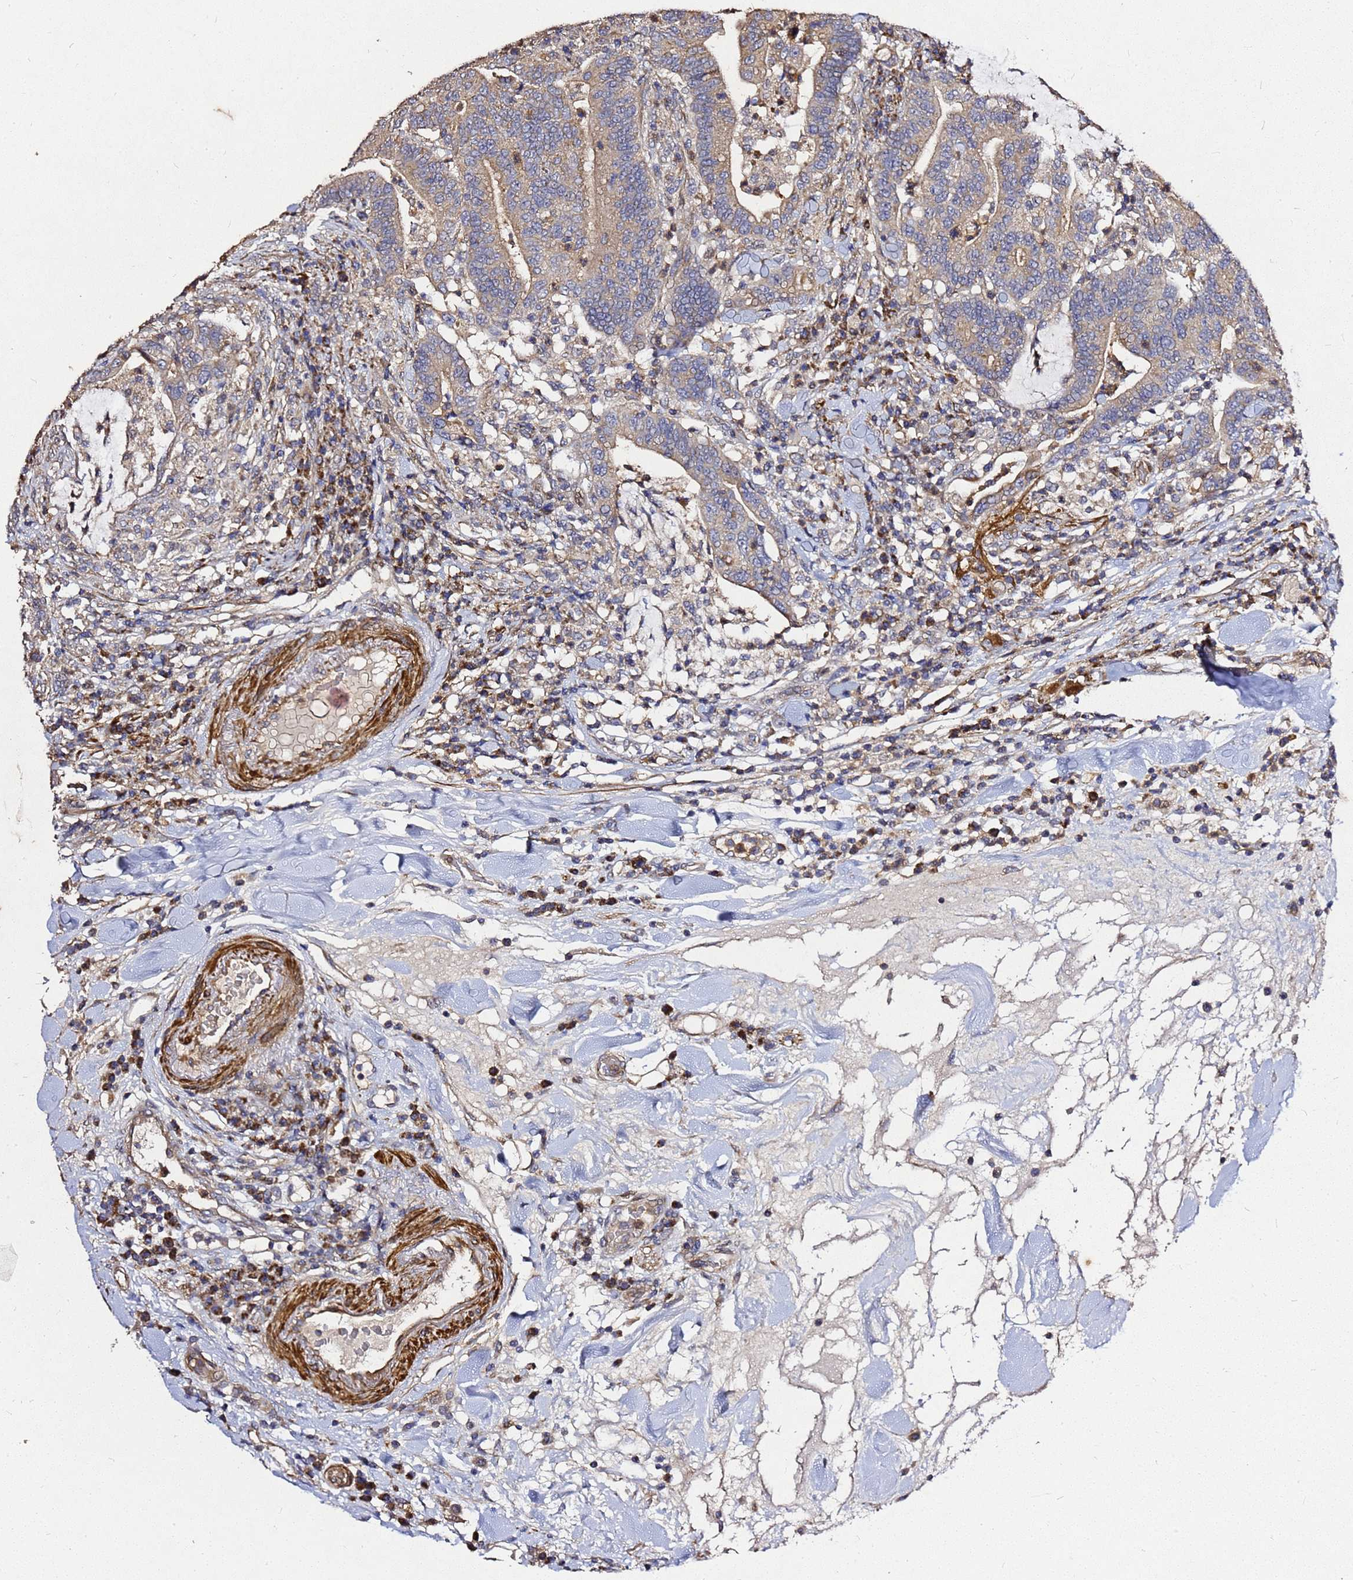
{"staining": {"intensity": "weak", "quantity": "<25%", "location": "cytoplasmic/membranous"}, "tissue": "colorectal cancer", "cell_type": "Tumor cells", "image_type": "cancer", "snomed": [{"axis": "morphology", "description": "Adenocarcinoma, NOS"}, {"axis": "topography", "description": "Colon"}], "caption": "This is a photomicrograph of IHC staining of colorectal cancer (adenocarcinoma), which shows no expression in tumor cells.", "gene": "RSPRY1", "patient": {"sex": "female", "age": 66}}